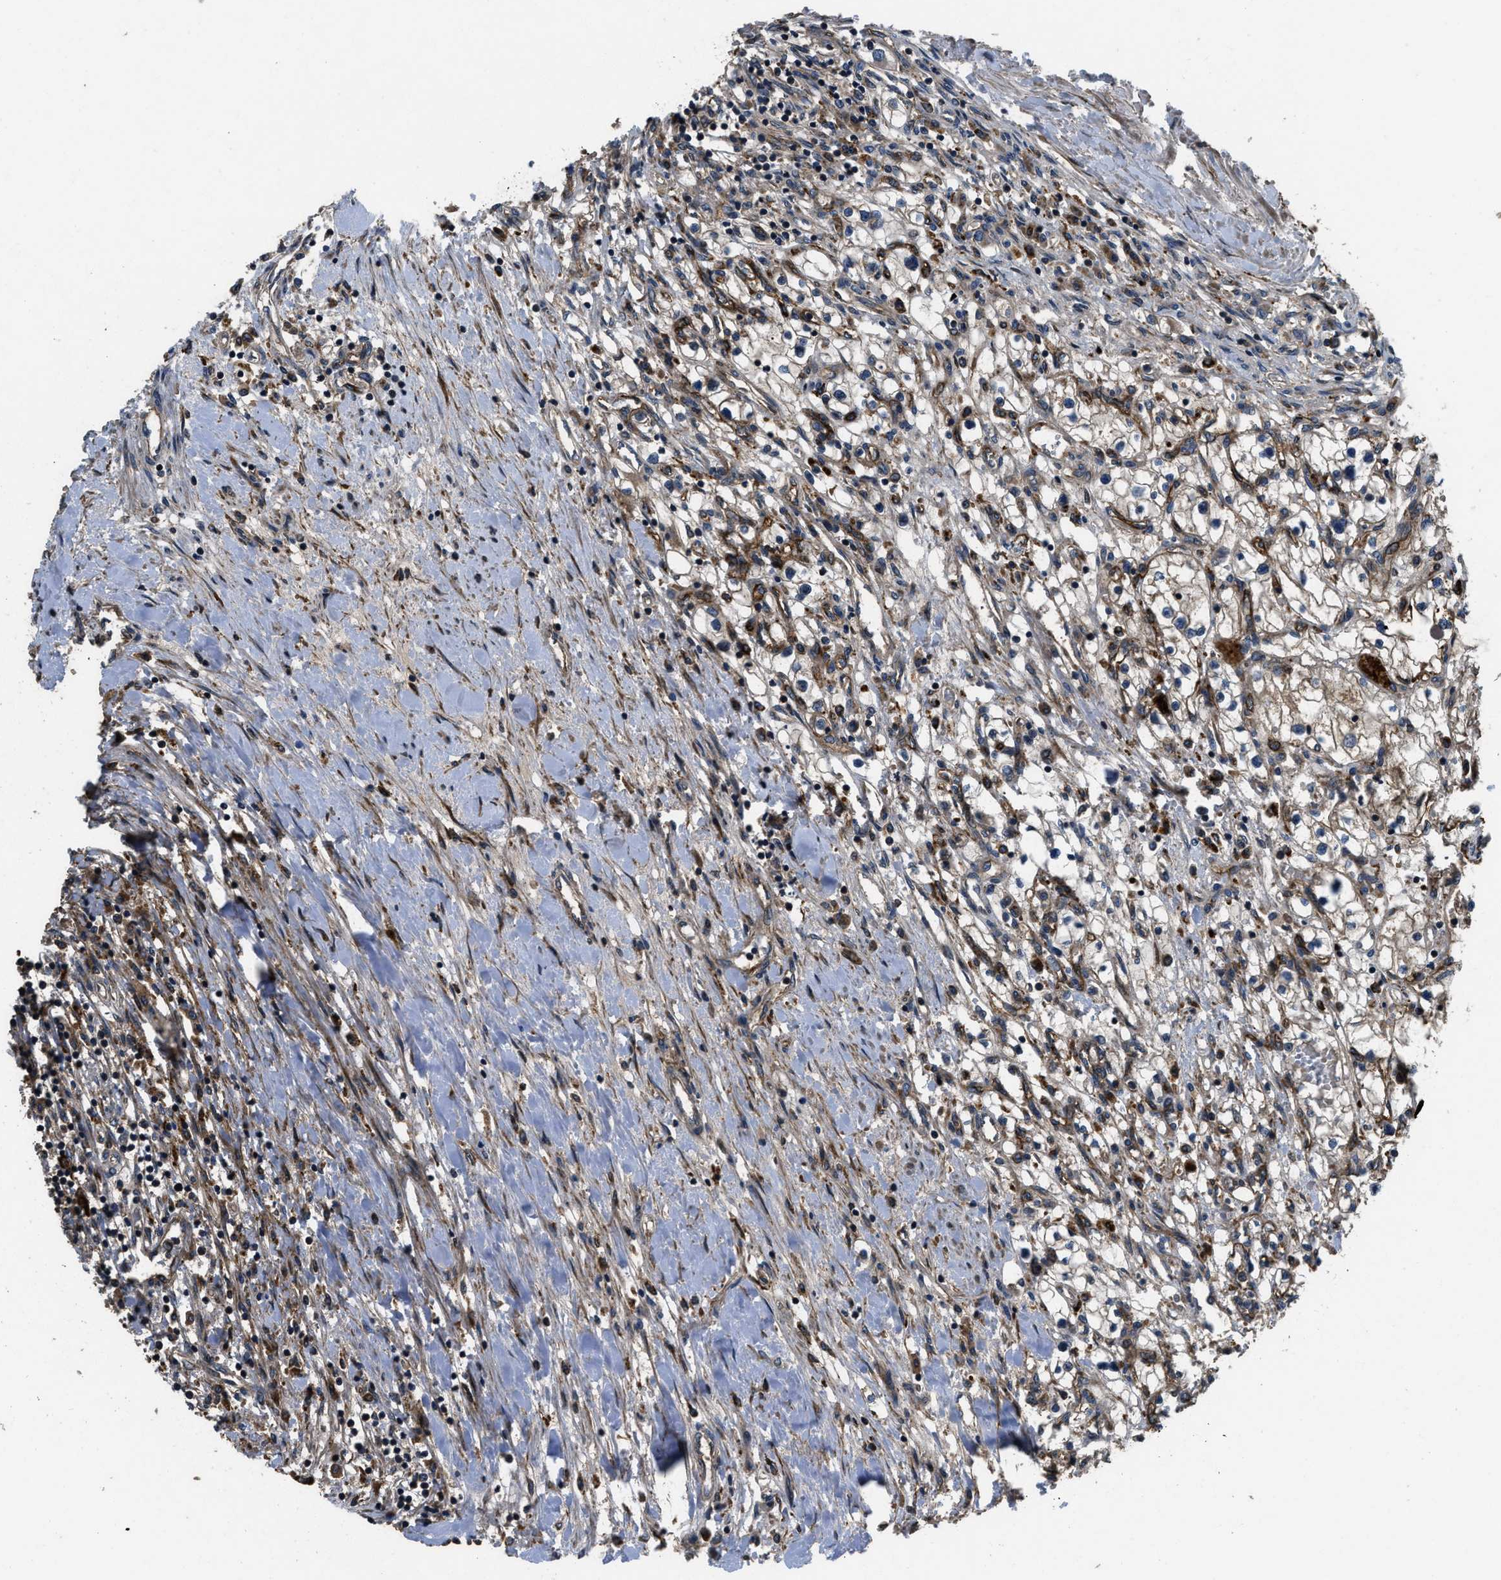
{"staining": {"intensity": "moderate", "quantity": "25%-75%", "location": "cytoplasmic/membranous"}, "tissue": "renal cancer", "cell_type": "Tumor cells", "image_type": "cancer", "snomed": [{"axis": "morphology", "description": "Adenocarcinoma, NOS"}, {"axis": "topography", "description": "Kidney"}], "caption": "Immunohistochemical staining of renal cancer (adenocarcinoma) shows medium levels of moderate cytoplasmic/membranous protein positivity in approximately 25%-75% of tumor cells.", "gene": "GGH", "patient": {"sex": "male", "age": 68}}